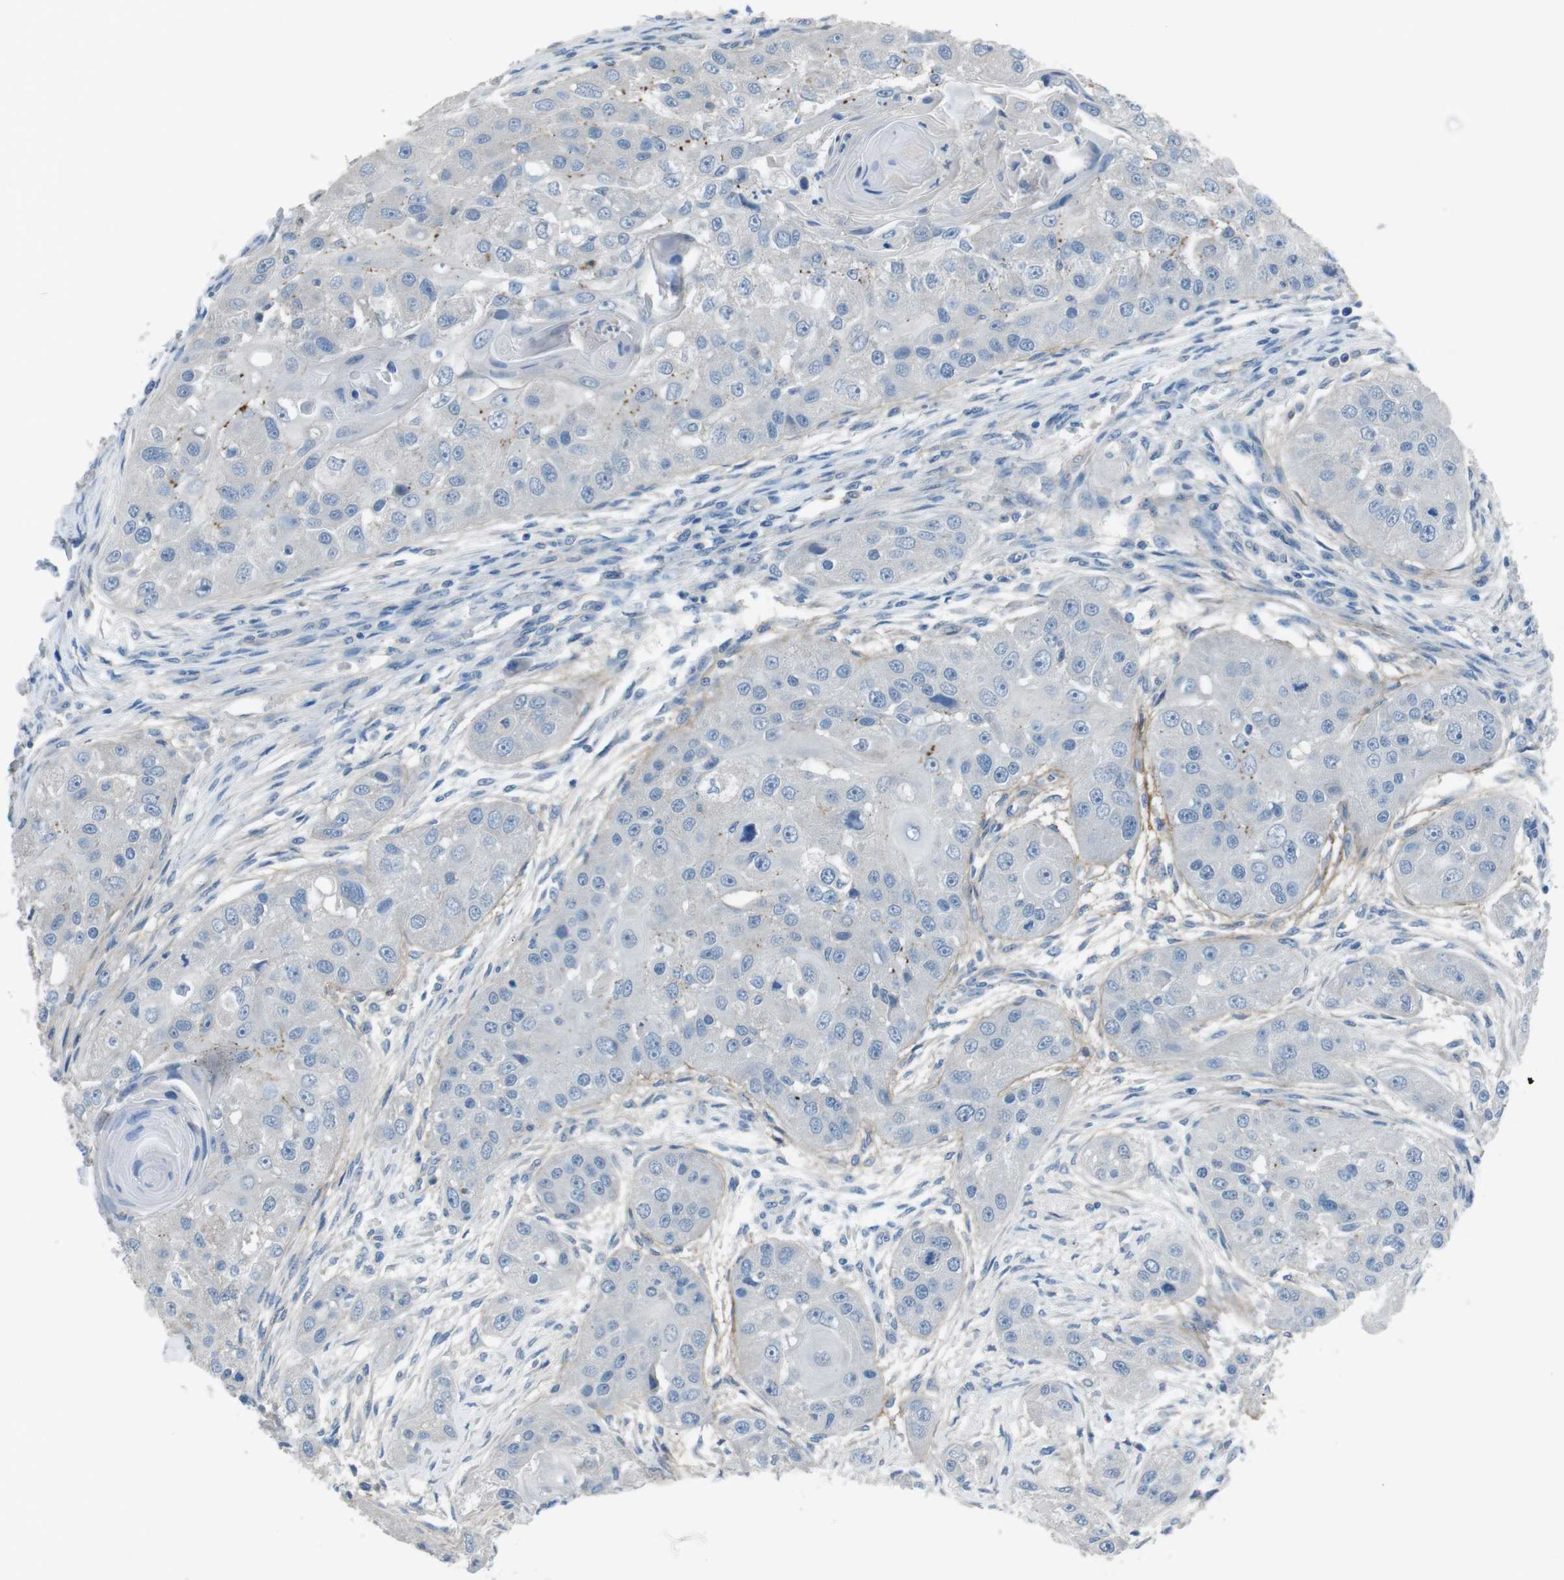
{"staining": {"intensity": "negative", "quantity": "none", "location": "none"}, "tissue": "head and neck cancer", "cell_type": "Tumor cells", "image_type": "cancer", "snomed": [{"axis": "morphology", "description": "Normal tissue, NOS"}, {"axis": "morphology", "description": "Squamous cell carcinoma, NOS"}, {"axis": "topography", "description": "Skeletal muscle"}, {"axis": "topography", "description": "Head-Neck"}], "caption": "Immunohistochemistry (IHC) micrograph of neoplastic tissue: human head and neck squamous cell carcinoma stained with DAB displays no significant protein positivity in tumor cells. Nuclei are stained in blue.", "gene": "CYP2C8", "patient": {"sex": "male", "age": 51}}